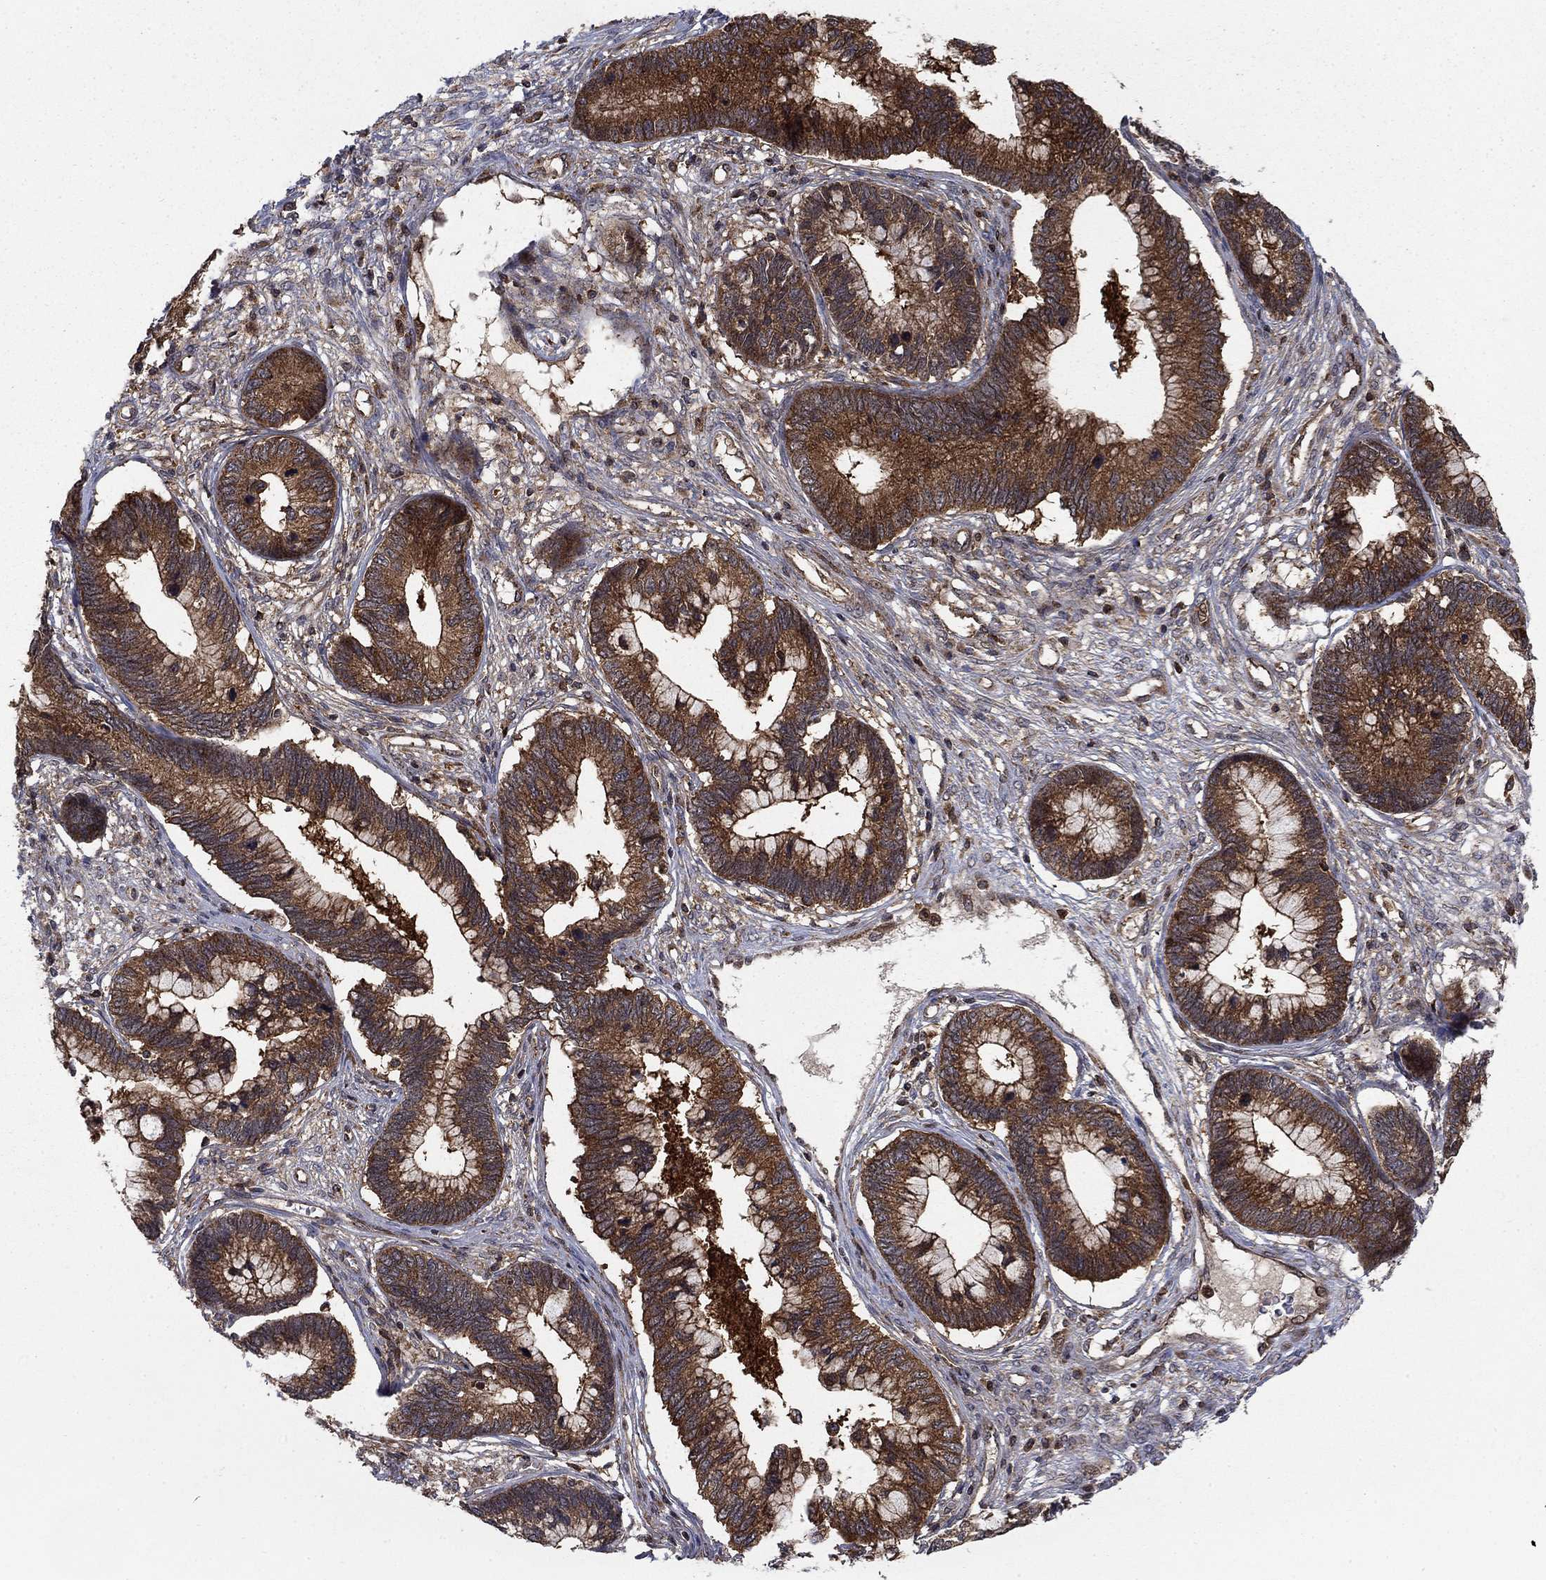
{"staining": {"intensity": "strong", "quantity": ">75%", "location": "cytoplasmic/membranous"}, "tissue": "cervical cancer", "cell_type": "Tumor cells", "image_type": "cancer", "snomed": [{"axis": "morphology", "description": "Adenocarcinoma, NOS"}, {"axis": "topography", "description": "Cervix"}], "caption": "Protein staining by immunohistochemistry exhibits strong cytoplasmic/membranous positivity in about >75% of tumor cells in cervical cancer (adenocarcinoma). (DAB IHC, brown staining for protein, blue staining for nuclei).", "gene": "IFI35", "patient": {"sex": "female", "age": 44}}